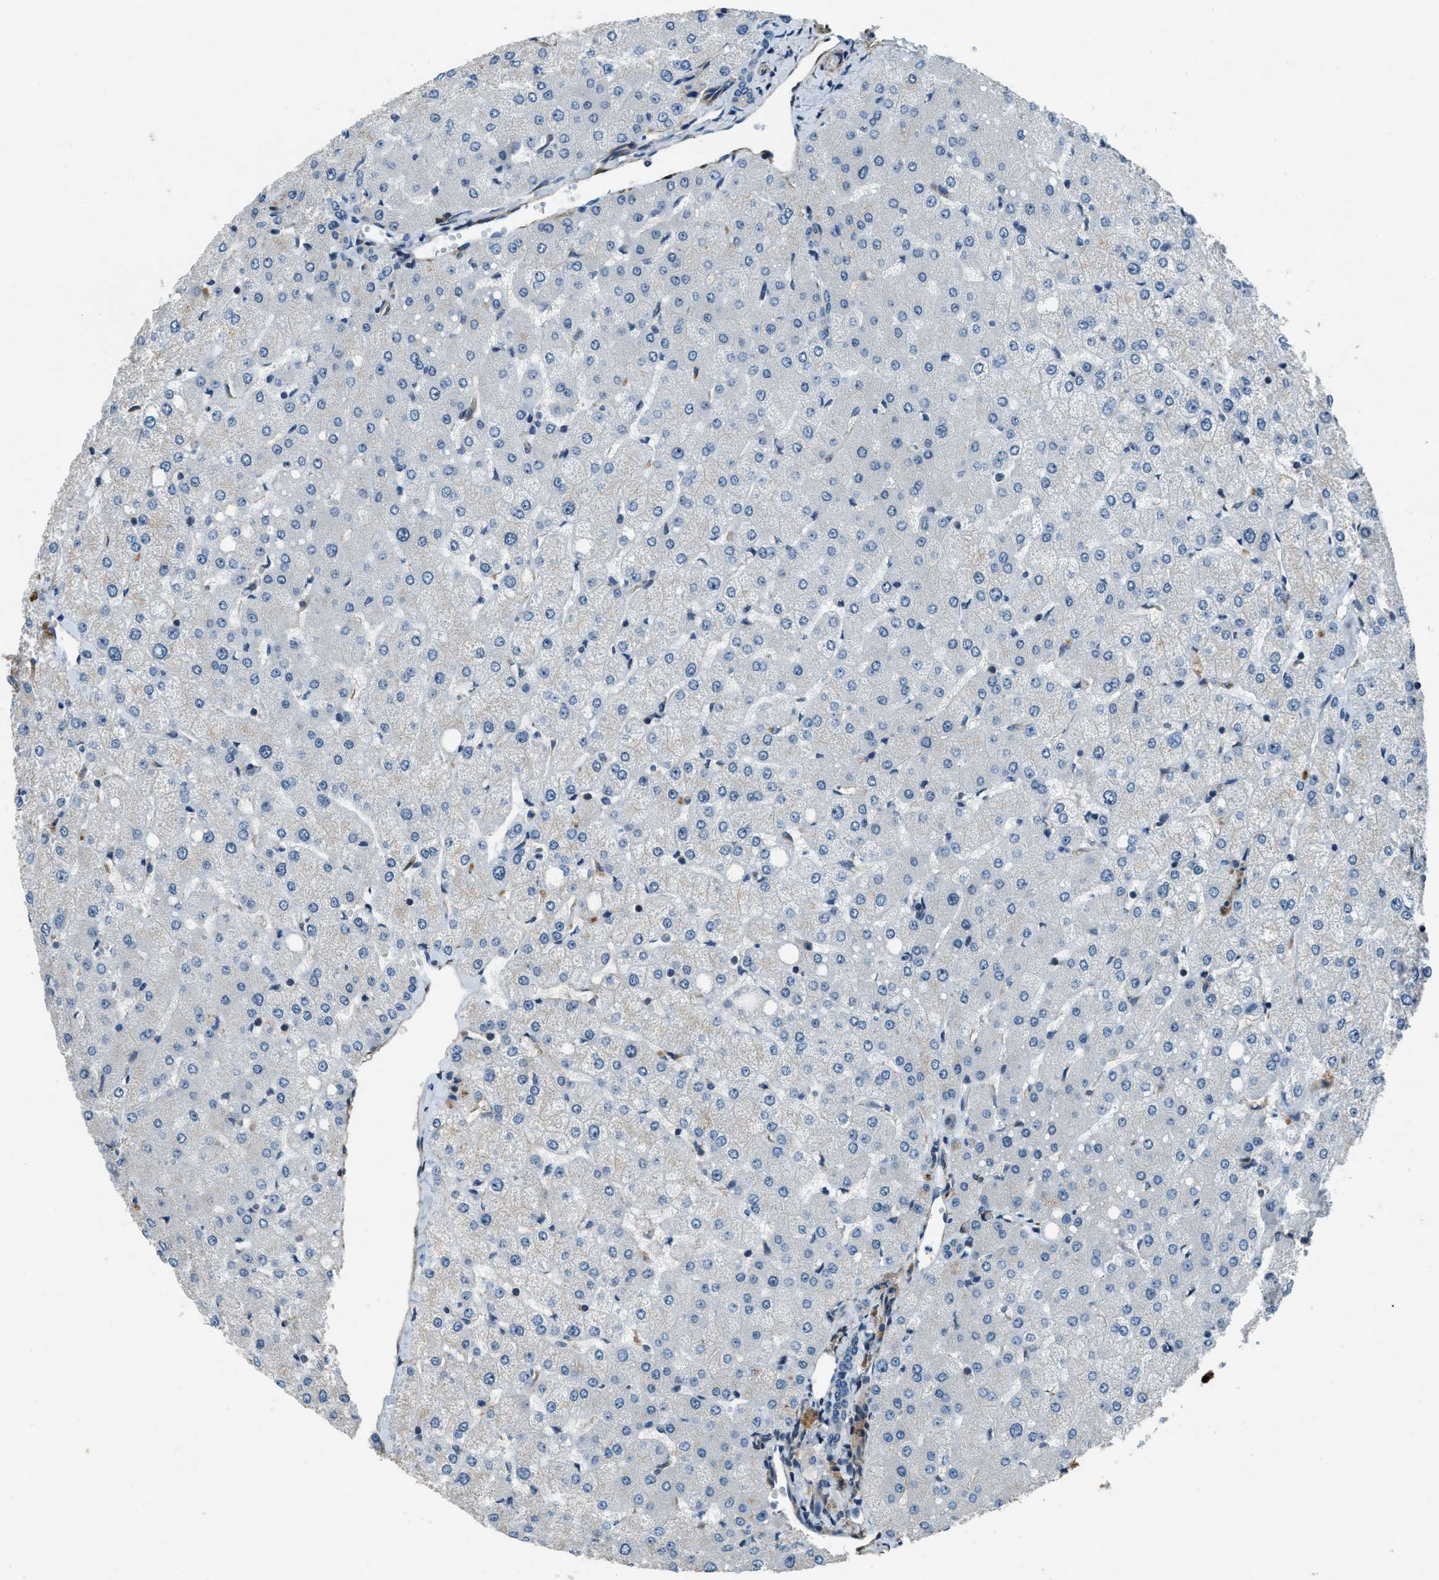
{"staining": {"intensity": "negative", "quantity": "none", "location": "none"}, "tissue": "liver", "cell_type": "Cholangiocytes", "image_type": "normal", "snomed": [{"axis": "morphology", "description": "Normal tissue, NOS"}, {"axis": "topography", "description": "Liver"}], "caption": "Human liver stained for a protein using immunohistochemistry (IHC) demonstrates no staining in cholangiocytes.", "gene": "NUDCD3", "patient": {"sex": "female", "age": 54}}